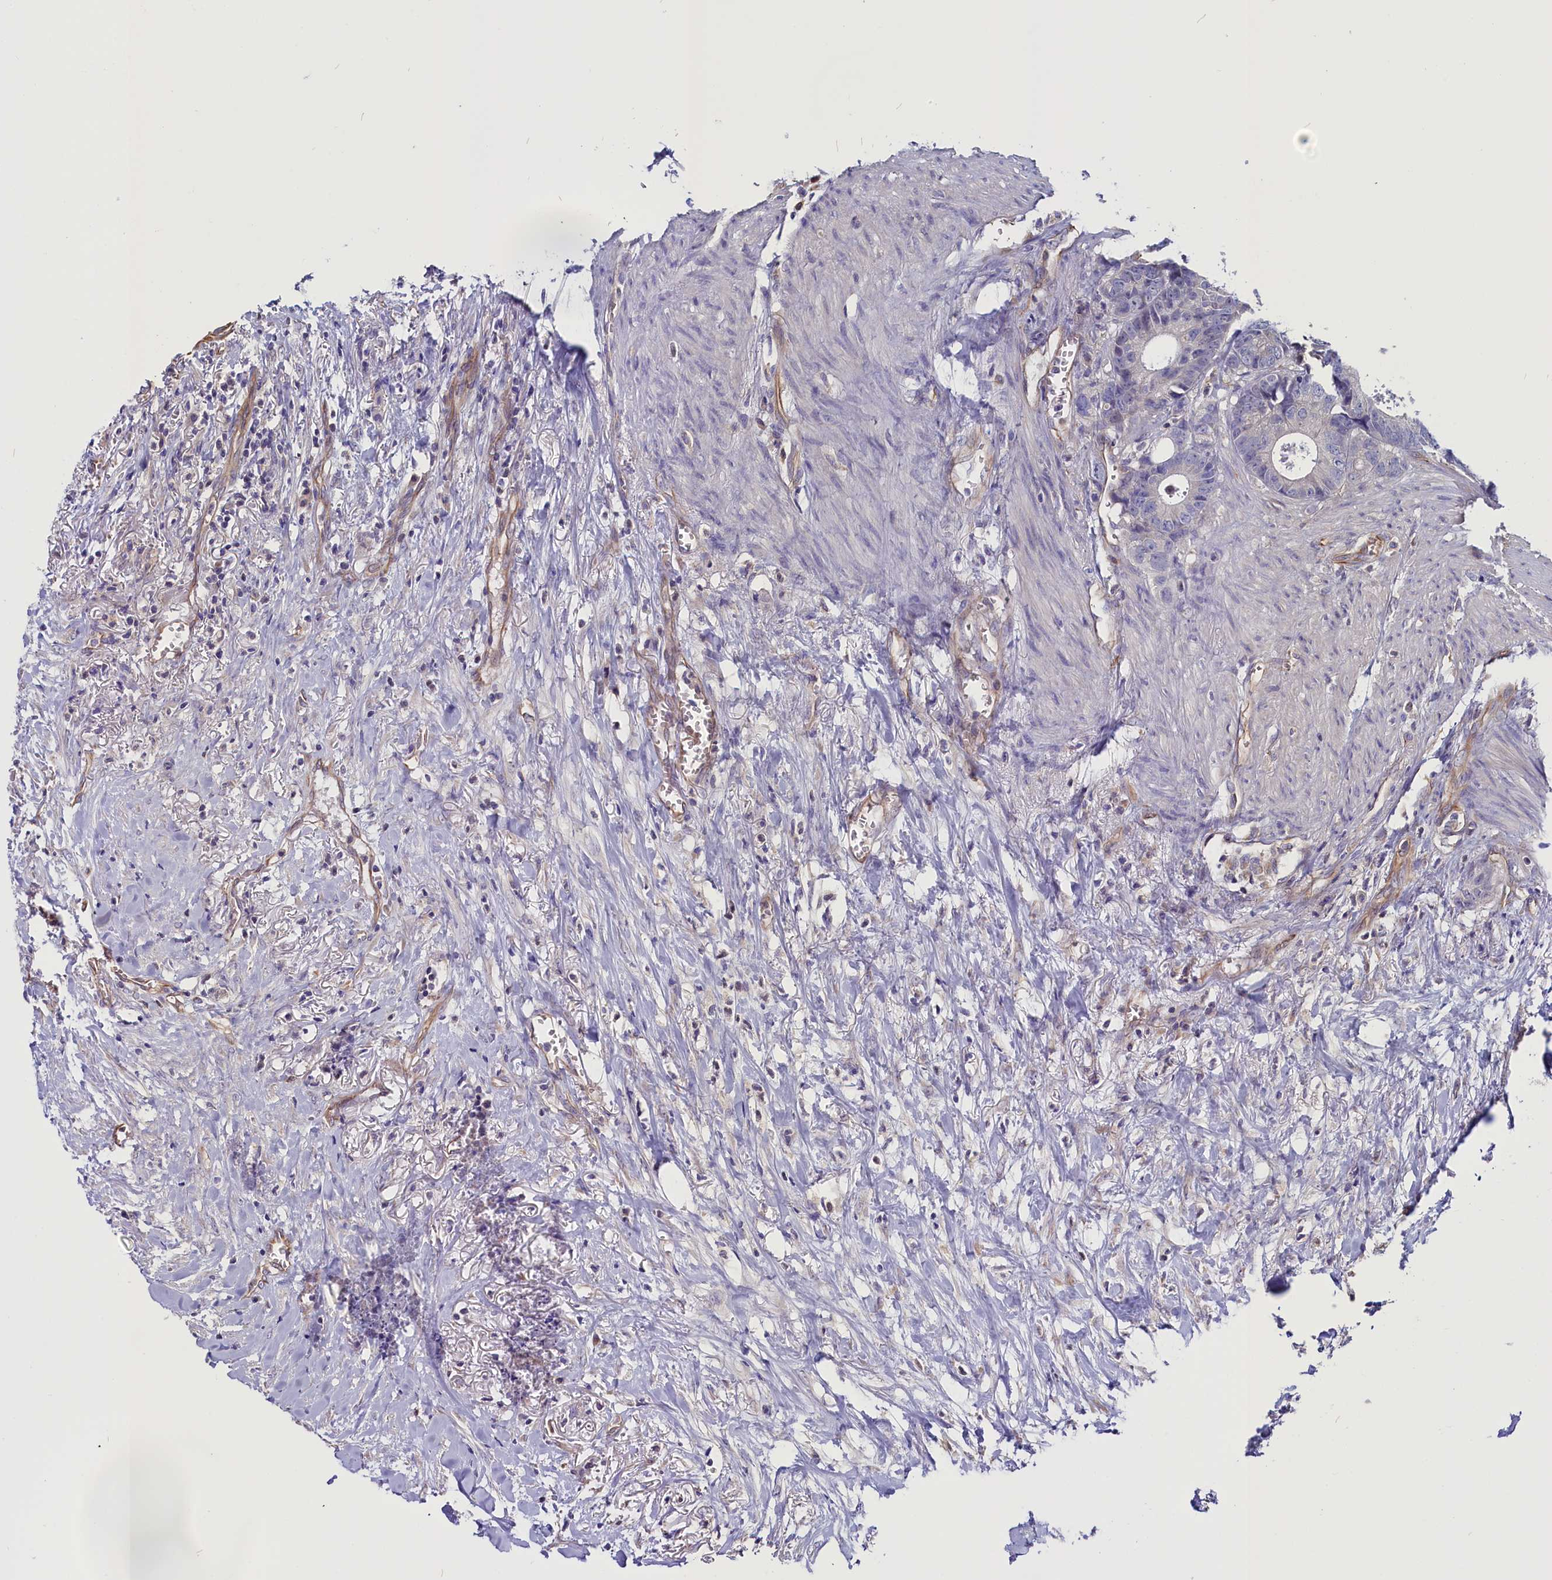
{"staining": {"intensity": "negative", "quantity": "none", "location": "none"}, "tissue": "colorectal cancer", "cell_type": "Tumor cells", "image_type": "cancer", "snomed": [{"axis": "morphology", "description": "Adenocarcinoma, NOS"}, {"axis": "topography", "description": "Colon"}], "caption": "The immunohistochemistry photomicrograph has no significant expression in tumor cells of colorectal cancer (adenocarcinoma) tissue.", "gene": "PDILT", "patient": {"sex": "female", "age": 57}}